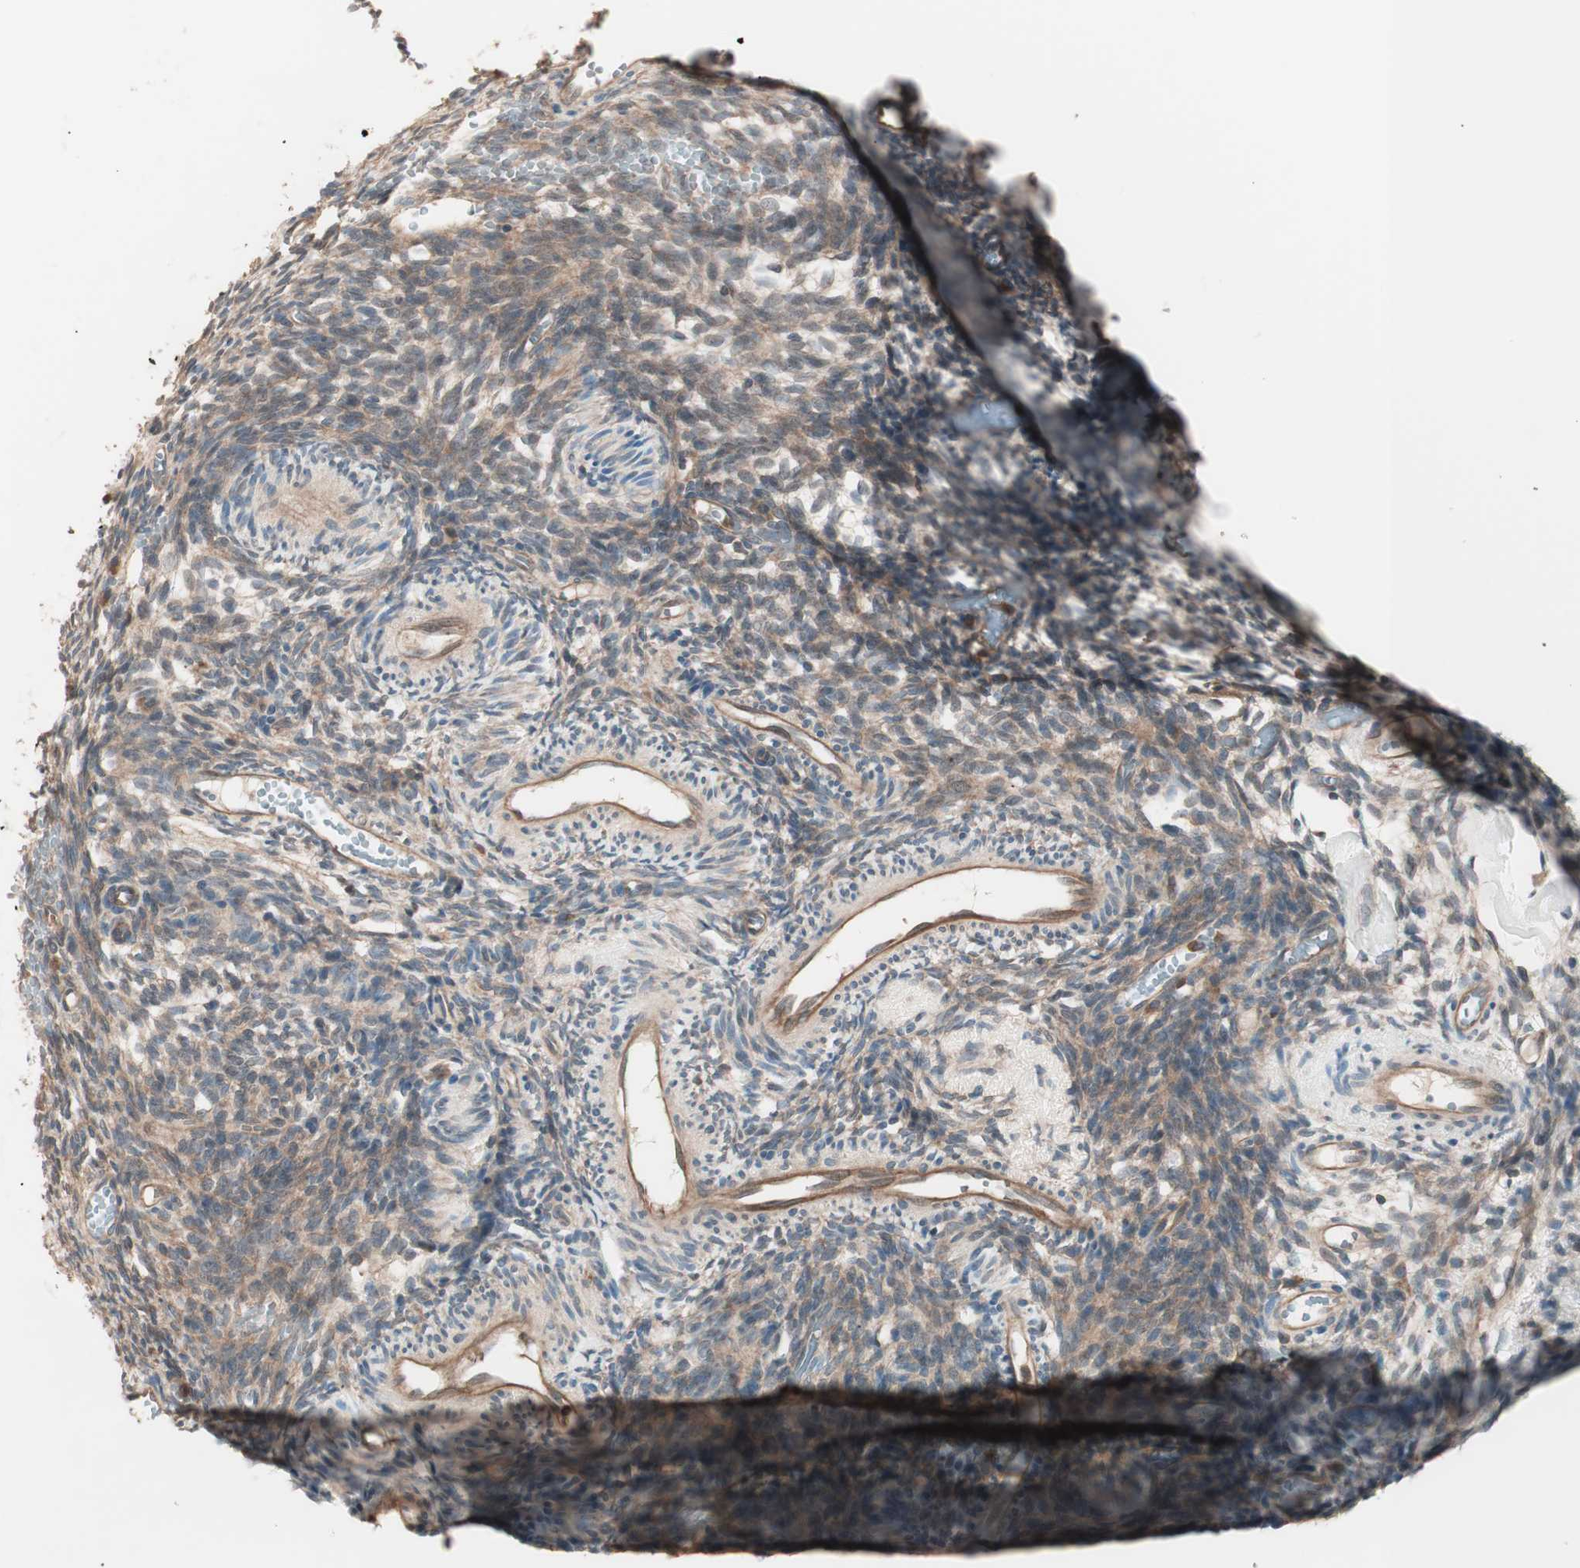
{"staining": {"intensity": "moderate", "quantity": ">75%", "location": "cytoplasmic/membranous"}, "tissue": "ovary", "cell_type": "Ovarian stroma cells", "image_type": "normal", "snomed": [{"axis": "morphology", "description": "Normal tissue, NOS"}, {"axis": "topography", "description": "Ovary"}], "caption": "Approximately >75% of ovarian stroma cells in benign human ovary reveal moderate cytoplasmic/membranous protein expression as visualized by brown immunohistochemical staining.", "gene": "TSG101", "patient": {"sex": "female", "age": 35}}